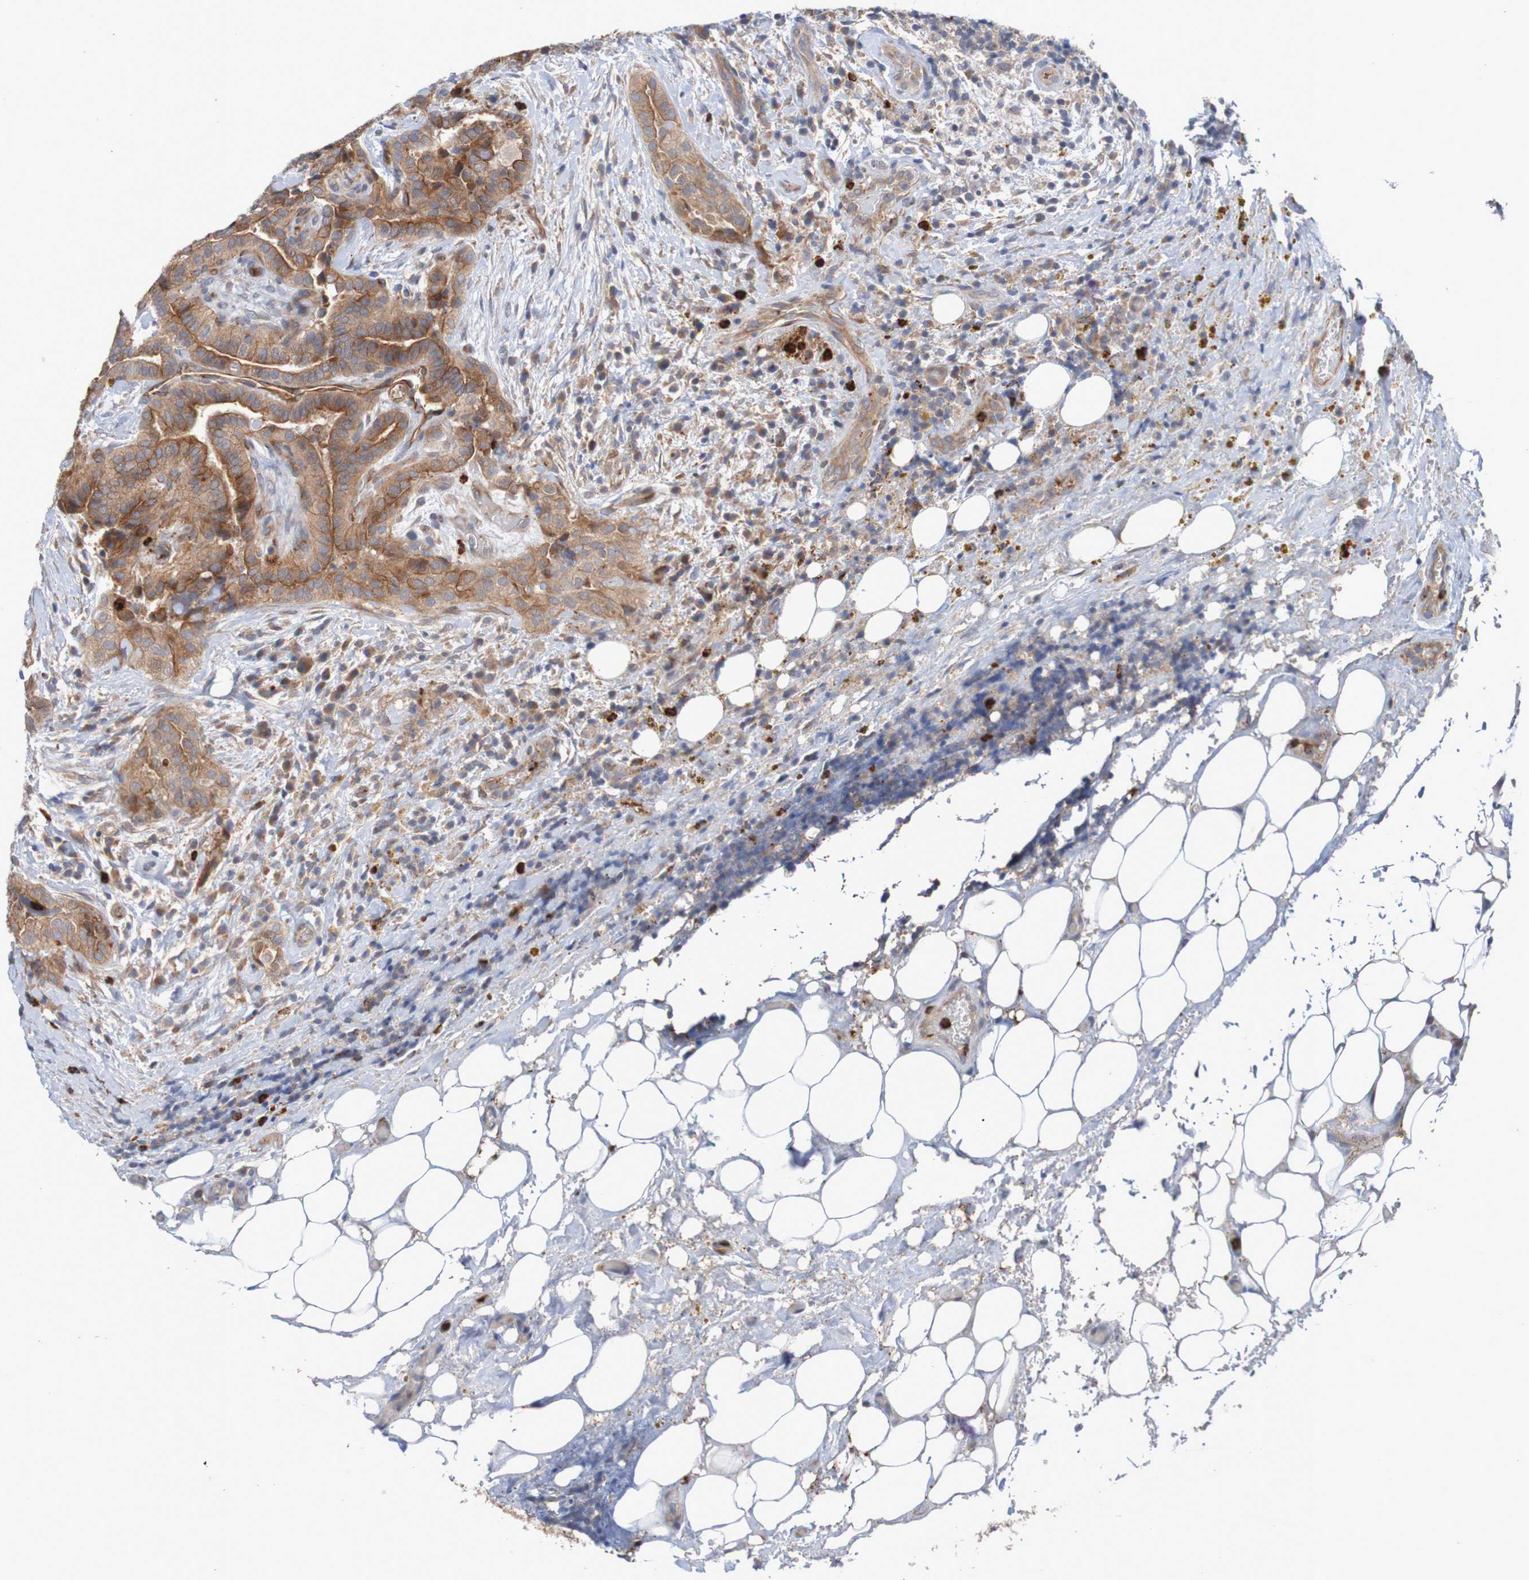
{"staining": {"intensity": "moderate", "quantity": ">75%", "location": "cytoplasmic/membranous"}, "tissue": "thyroid cancer", "cell_type": "Tumor cells", "image_type": "cancer", "snomed": [{"axis": "morphology", "description": "Papillary adenocarcinoma, NOS"}, {"axis": "topography", "description": "Thyroid gland"}], "caption": "Tumor cells exhibit medium levels of moderate cytoplasmic/membranous staining in about >75% of cells in human thyroid papillary adenocarcinoma.", "gene": "ST8SIA6", "patient": {"sex": "male", "age": 77}}